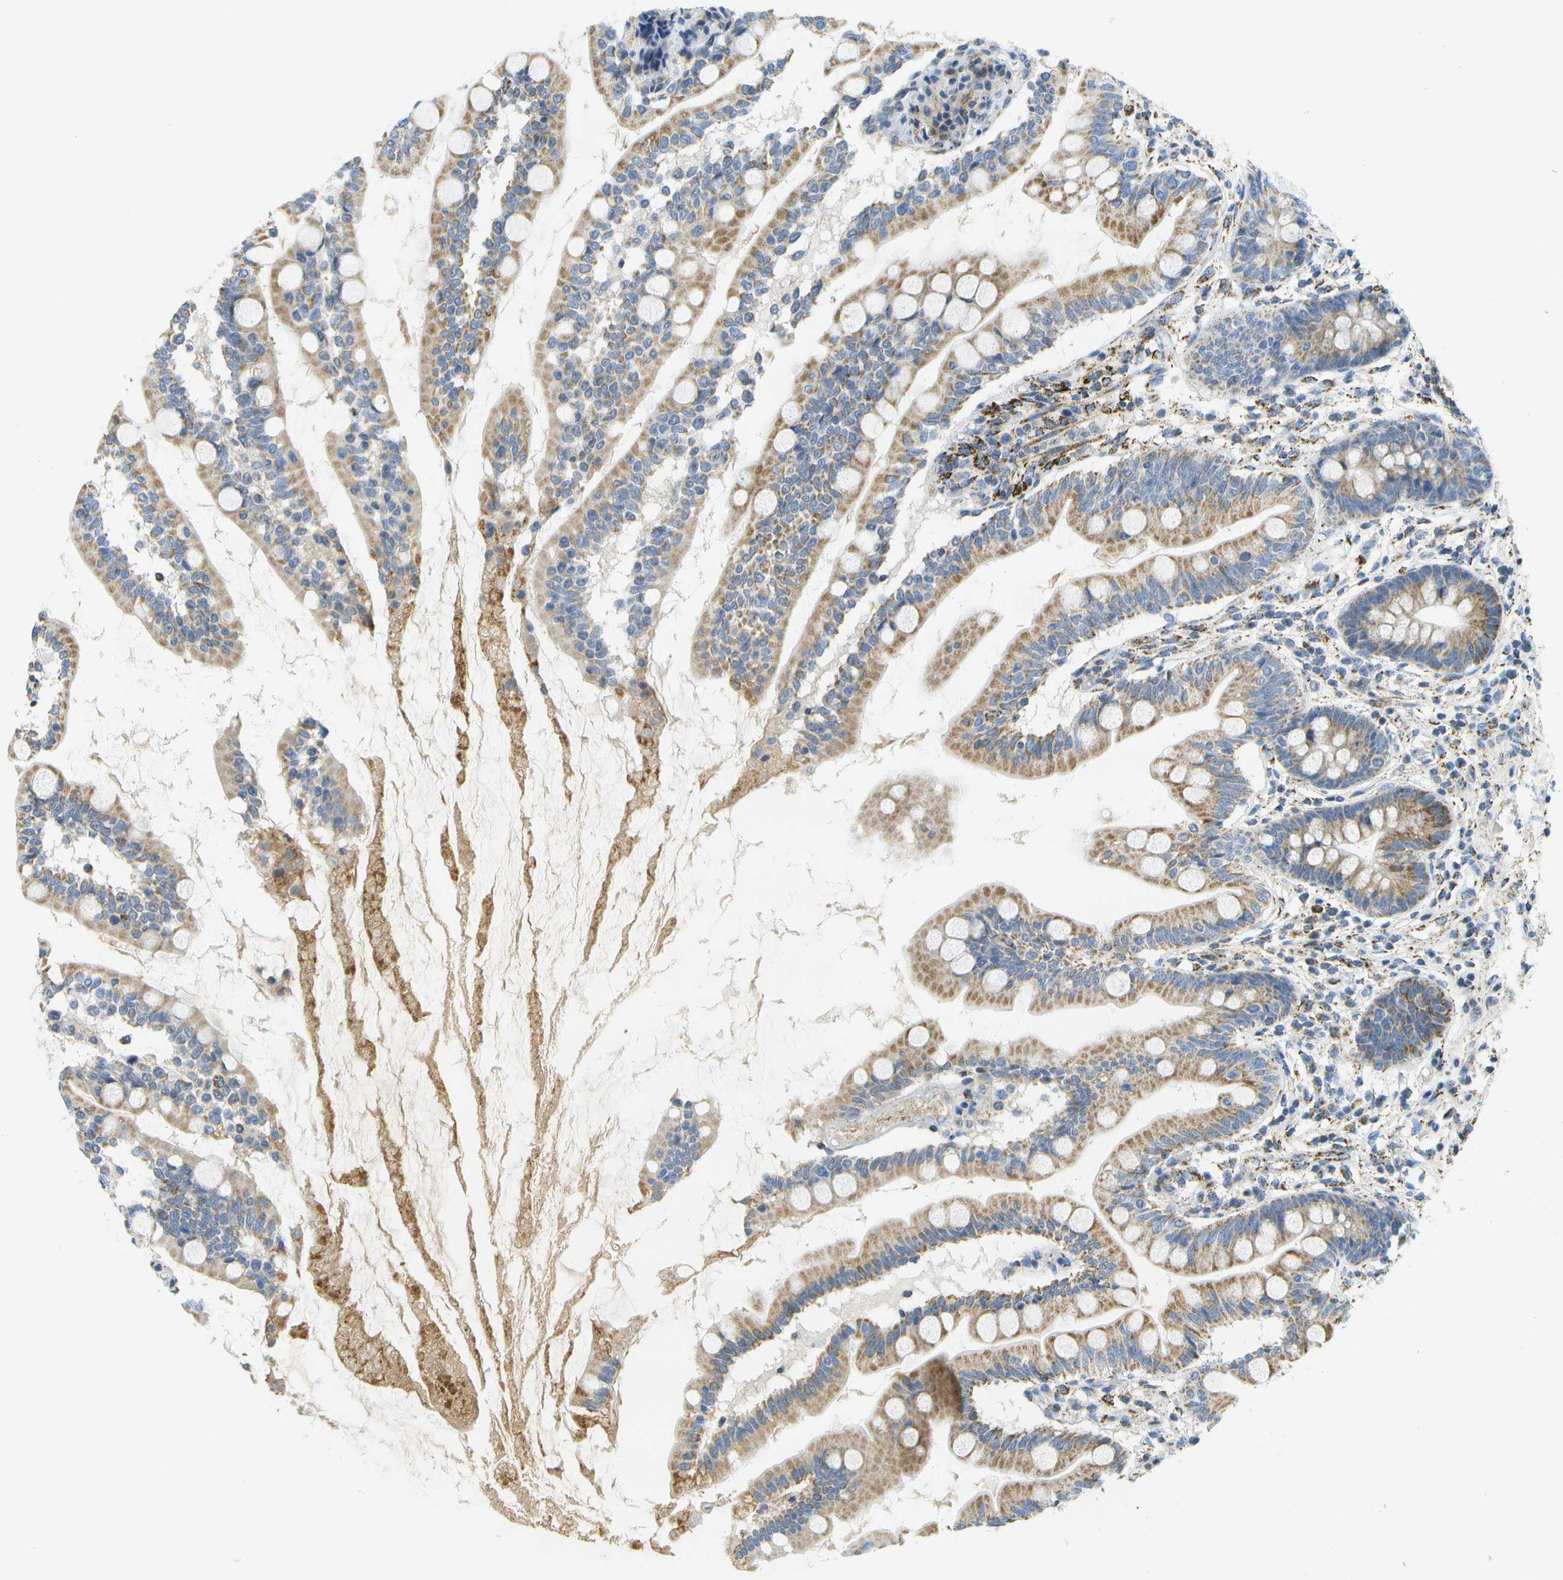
{"staining": {"intensity": "moderate", "quantity": ">75%", "location": "cytoplasmic/membranous"}, "tissue": "small intestine", "cell_type": "Glandular cells", "image_type": "normal", "snomed": [{"axis": "morphology", "description": "Normal tissue, NOS"}, {"axis": "topography", "description": "Small intestine"}], "caption": "This image exhibits IHC staining of normal small intestine, with medium moderate cytoplasmic/membranous staining in about >75% of glandular cells.", "gene": "HLCS", "patient": {"sex": "female", "age": 56}}